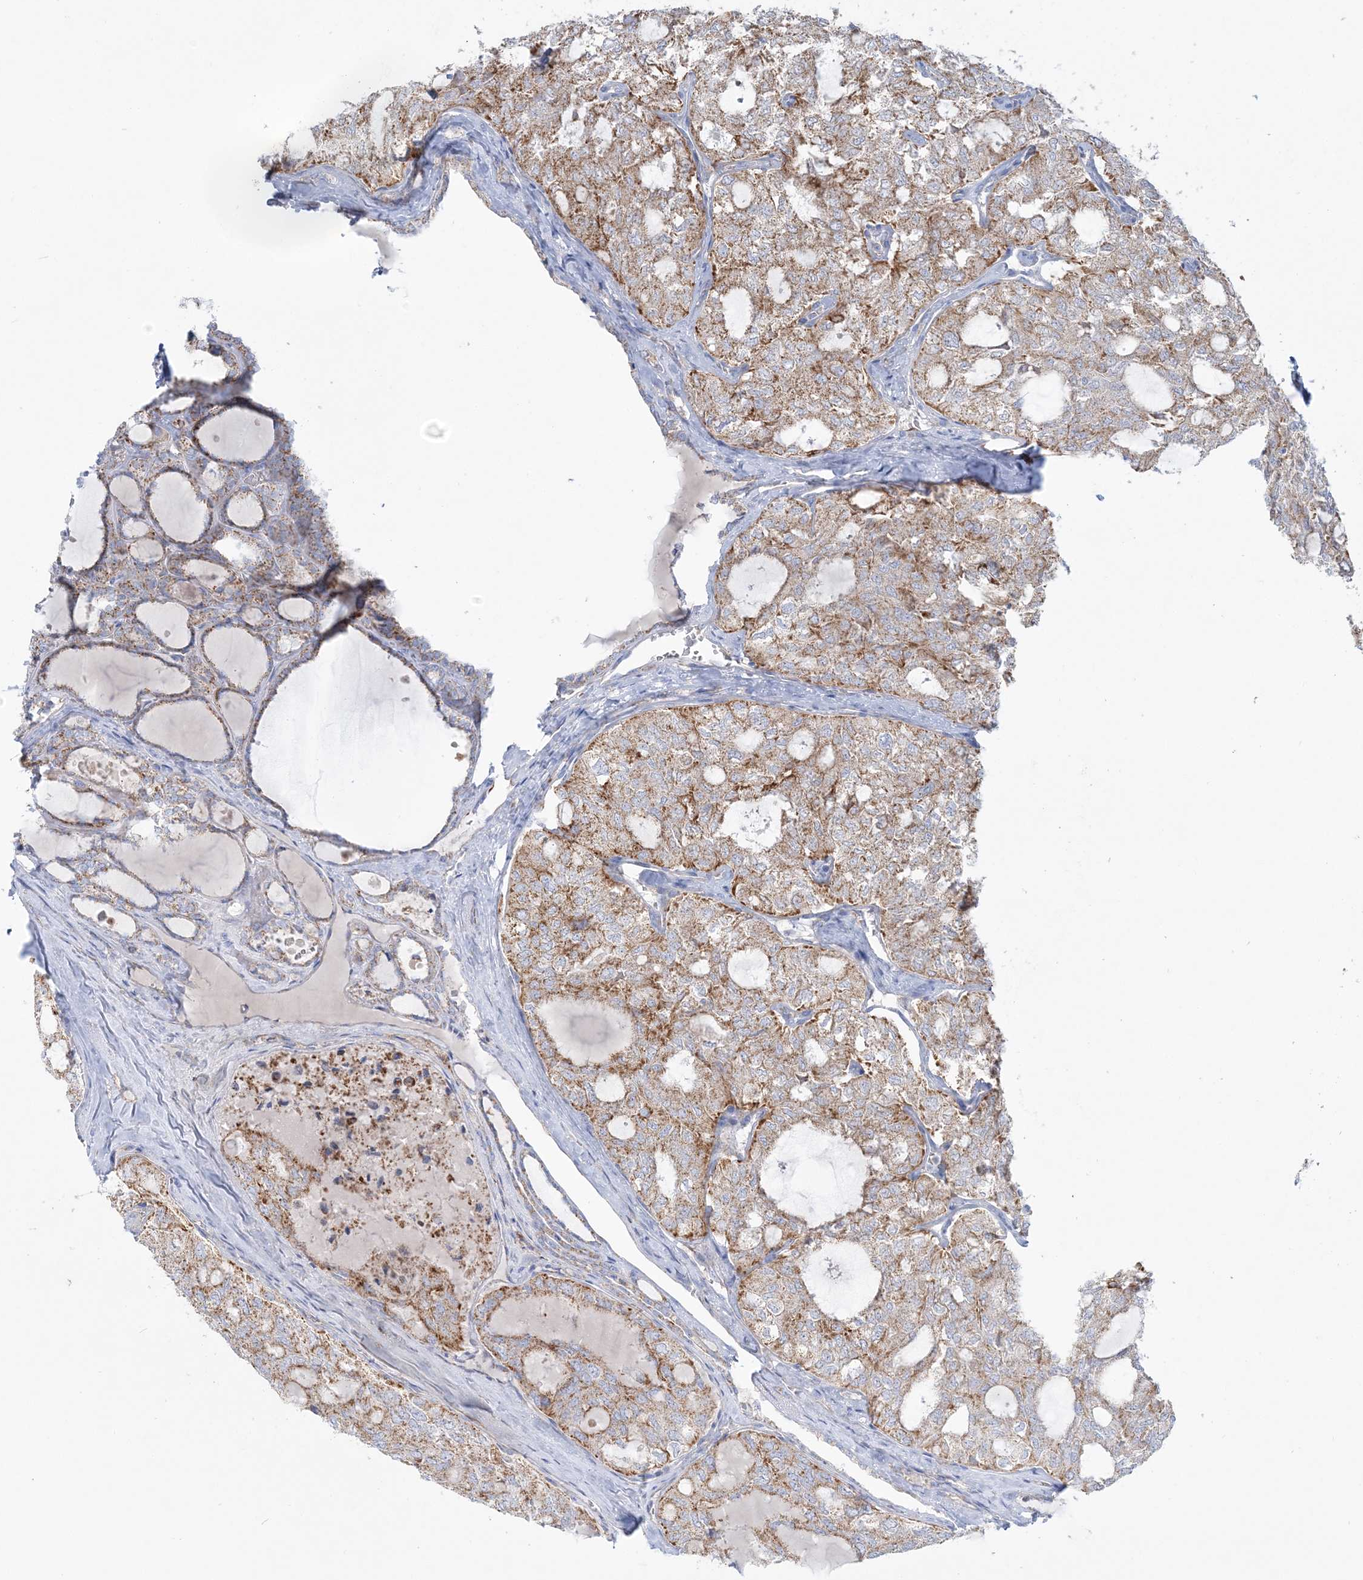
{"staining": {"intensity": "moderate", "quantity": "25%-75%", "location": "cytoplasmic/membranous"}, "tissue": "thyroid cancer", "cell_type": "Tumor cells", "image_type": "cancer", "snomed": [{"axis": "morphology", "description": "Follicular adenoma carcinoma, NOS"}, {"axis": "topography", "description": "Thyroid gland"}], "caption": "Tumor cells demonstrate moderate cytoplasmic/membranous positivity in approximately 25%-75% of cells in thyroid cancer (follicular adenoma carcinoma). (Brightfield microscopy of DAB IHC at high magnification).", "gene": "TBC1D14", "patient": {"sex": "male", "age": 75}}